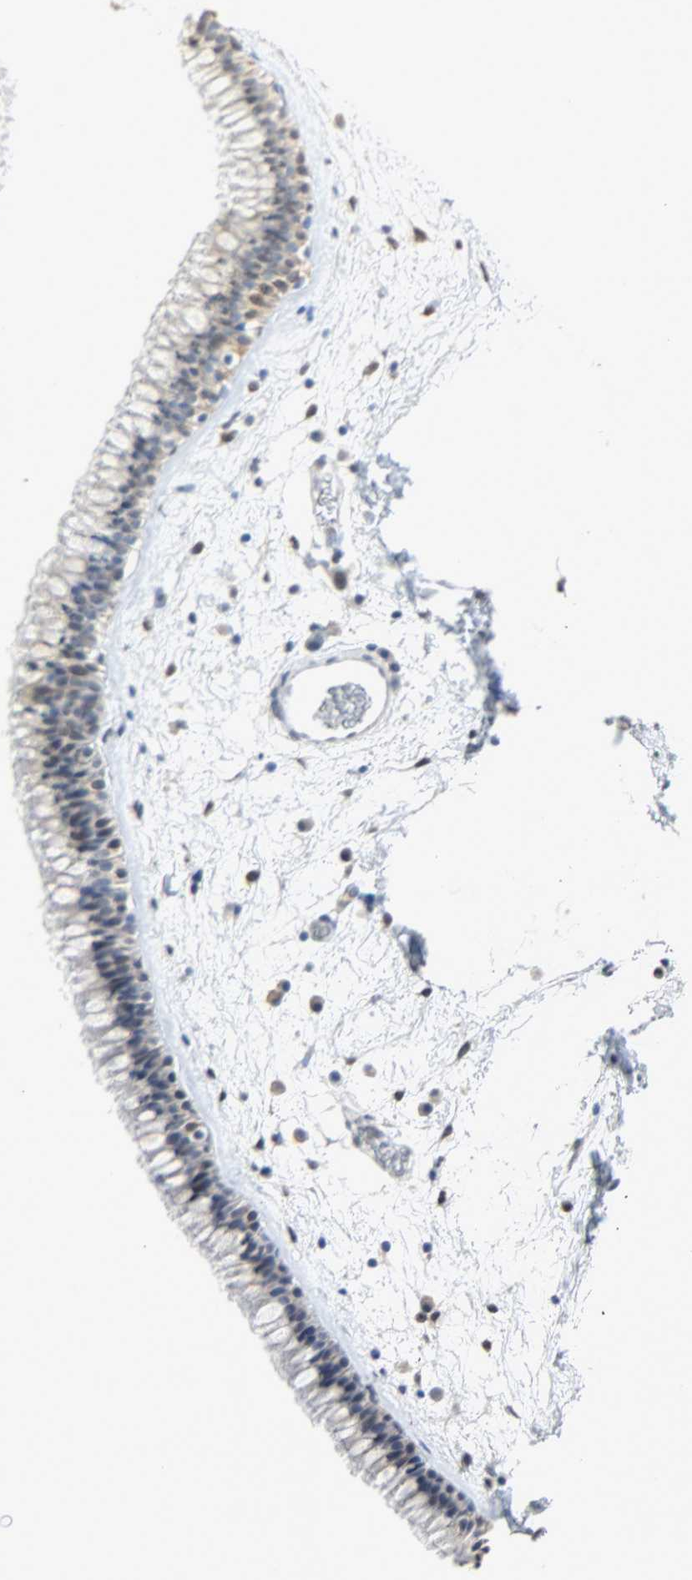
{"staining": {"intensity": "weak", "quantity": "<25%", "location": "cytoplasmic/membranous"}, "tissue": "nasopharynx", "cell_type": "Respiratory epithelial cells", "image_type": "normal", "snomed": [{"axis": "morphology", "description": "Normal tissue, NOS"}, {"axis": "morphology", "description": "Inflammation, NOS"}, {"axis": "topography", "description": "Nasopharynx"}], "caption": "Immunohistochemistry (IHC) micrograph of unremarkable nasopharynx: human nasopharynx stained with DAB shows no significant protein positivity in respiratory epithelial cells.", "gene": "PPARG", "patient": {"sex": "male", "age": 48}}